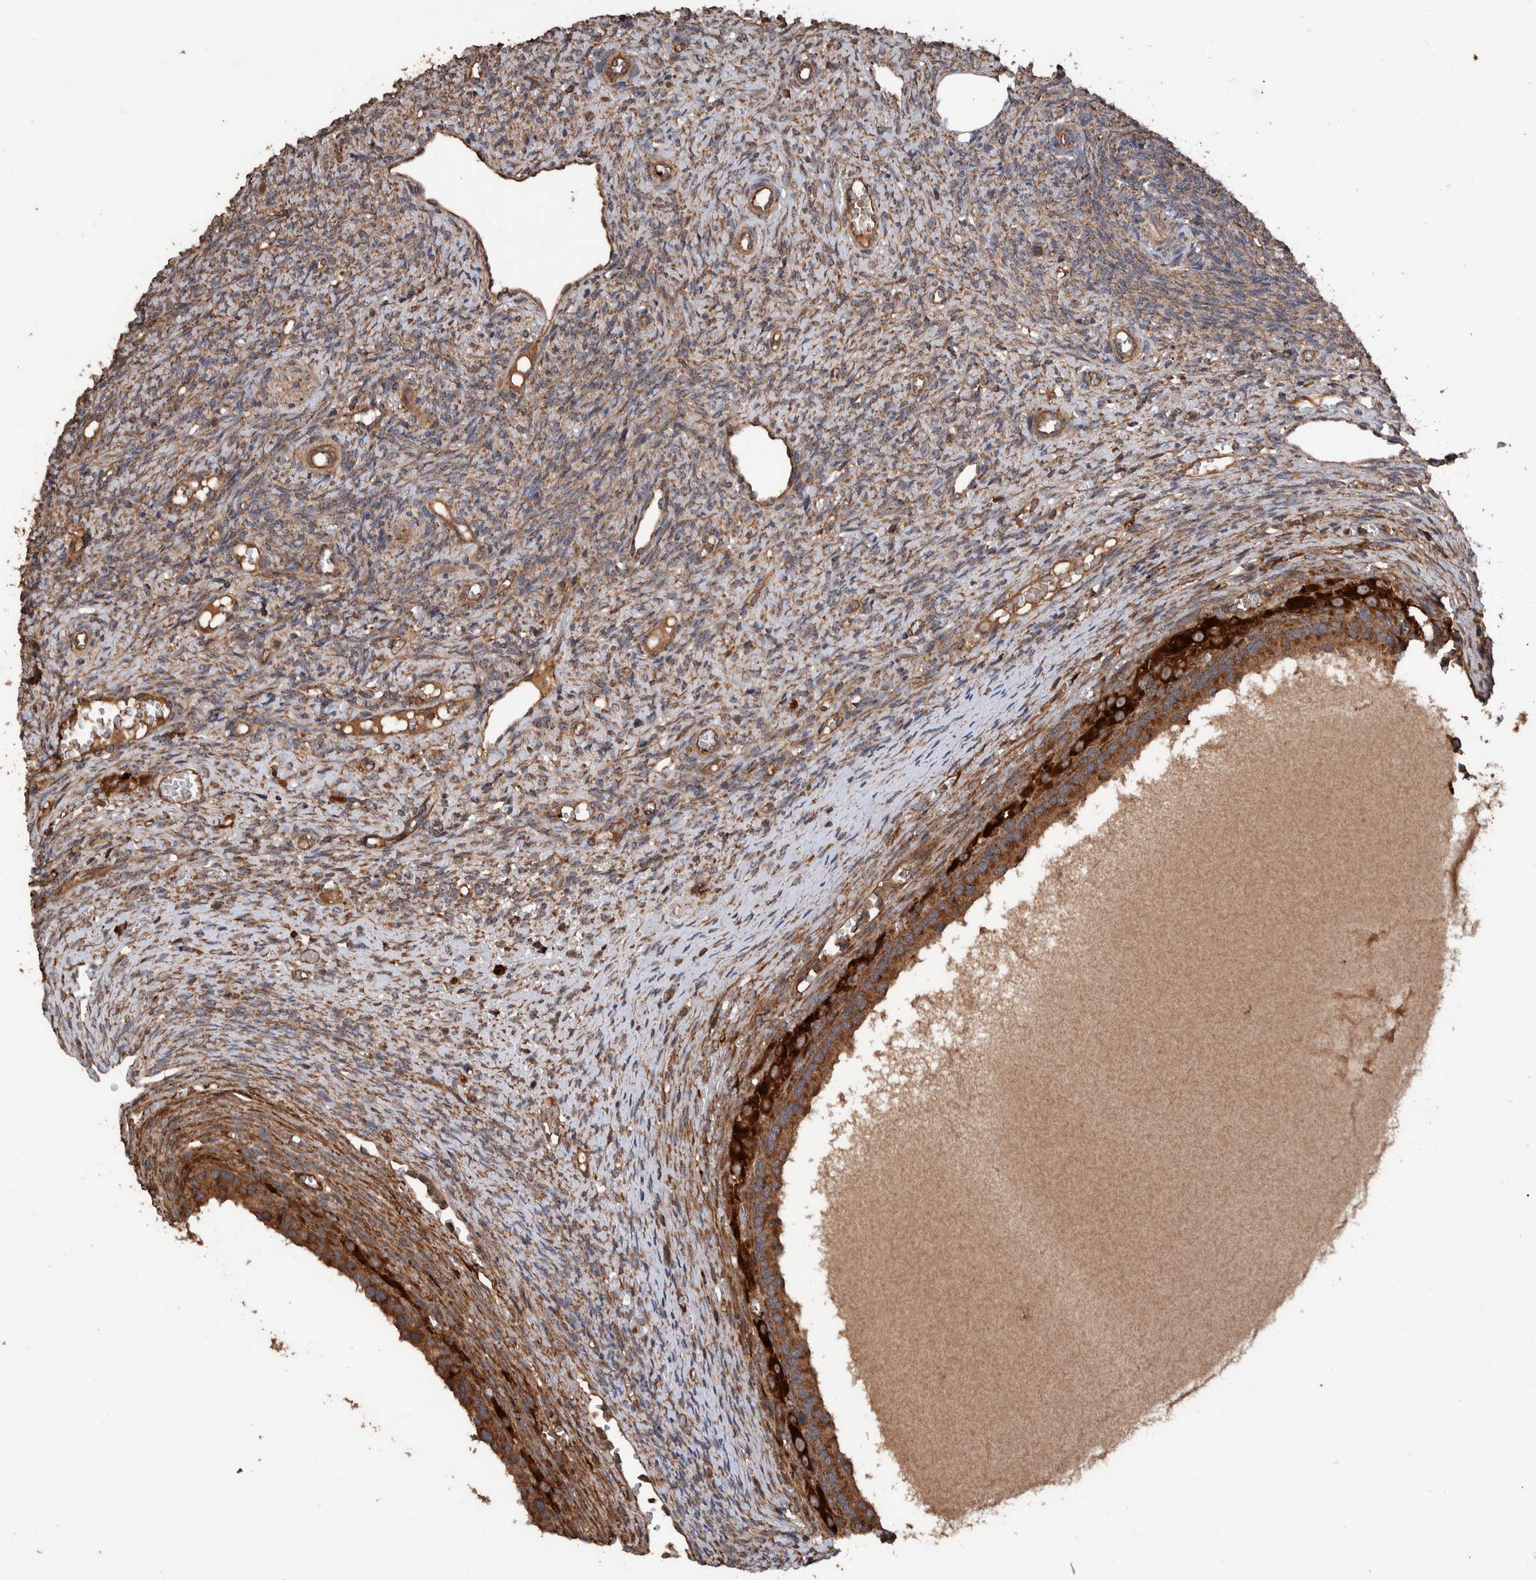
{"staining": {"intensity": "strong", "quantity": ">75%", "location": "cytoplasmic/membranous"}, "tissue": "ovary", "cell_type": "Follicle cells", "image_type": "normal", "snomed": [{"axis": "morphology", "description": "Normal tissue, NOS"}, {"axis": "topography", "description": "Ovary"}], "caption": "Ovary stained with immunohistochemistry (IHC) exhibits strong cytoplasmic/membranous staining in about >75% of follicle cells.", "gene": "ENSG00000251537", "patient": {"sex": "female", "age": 41}}